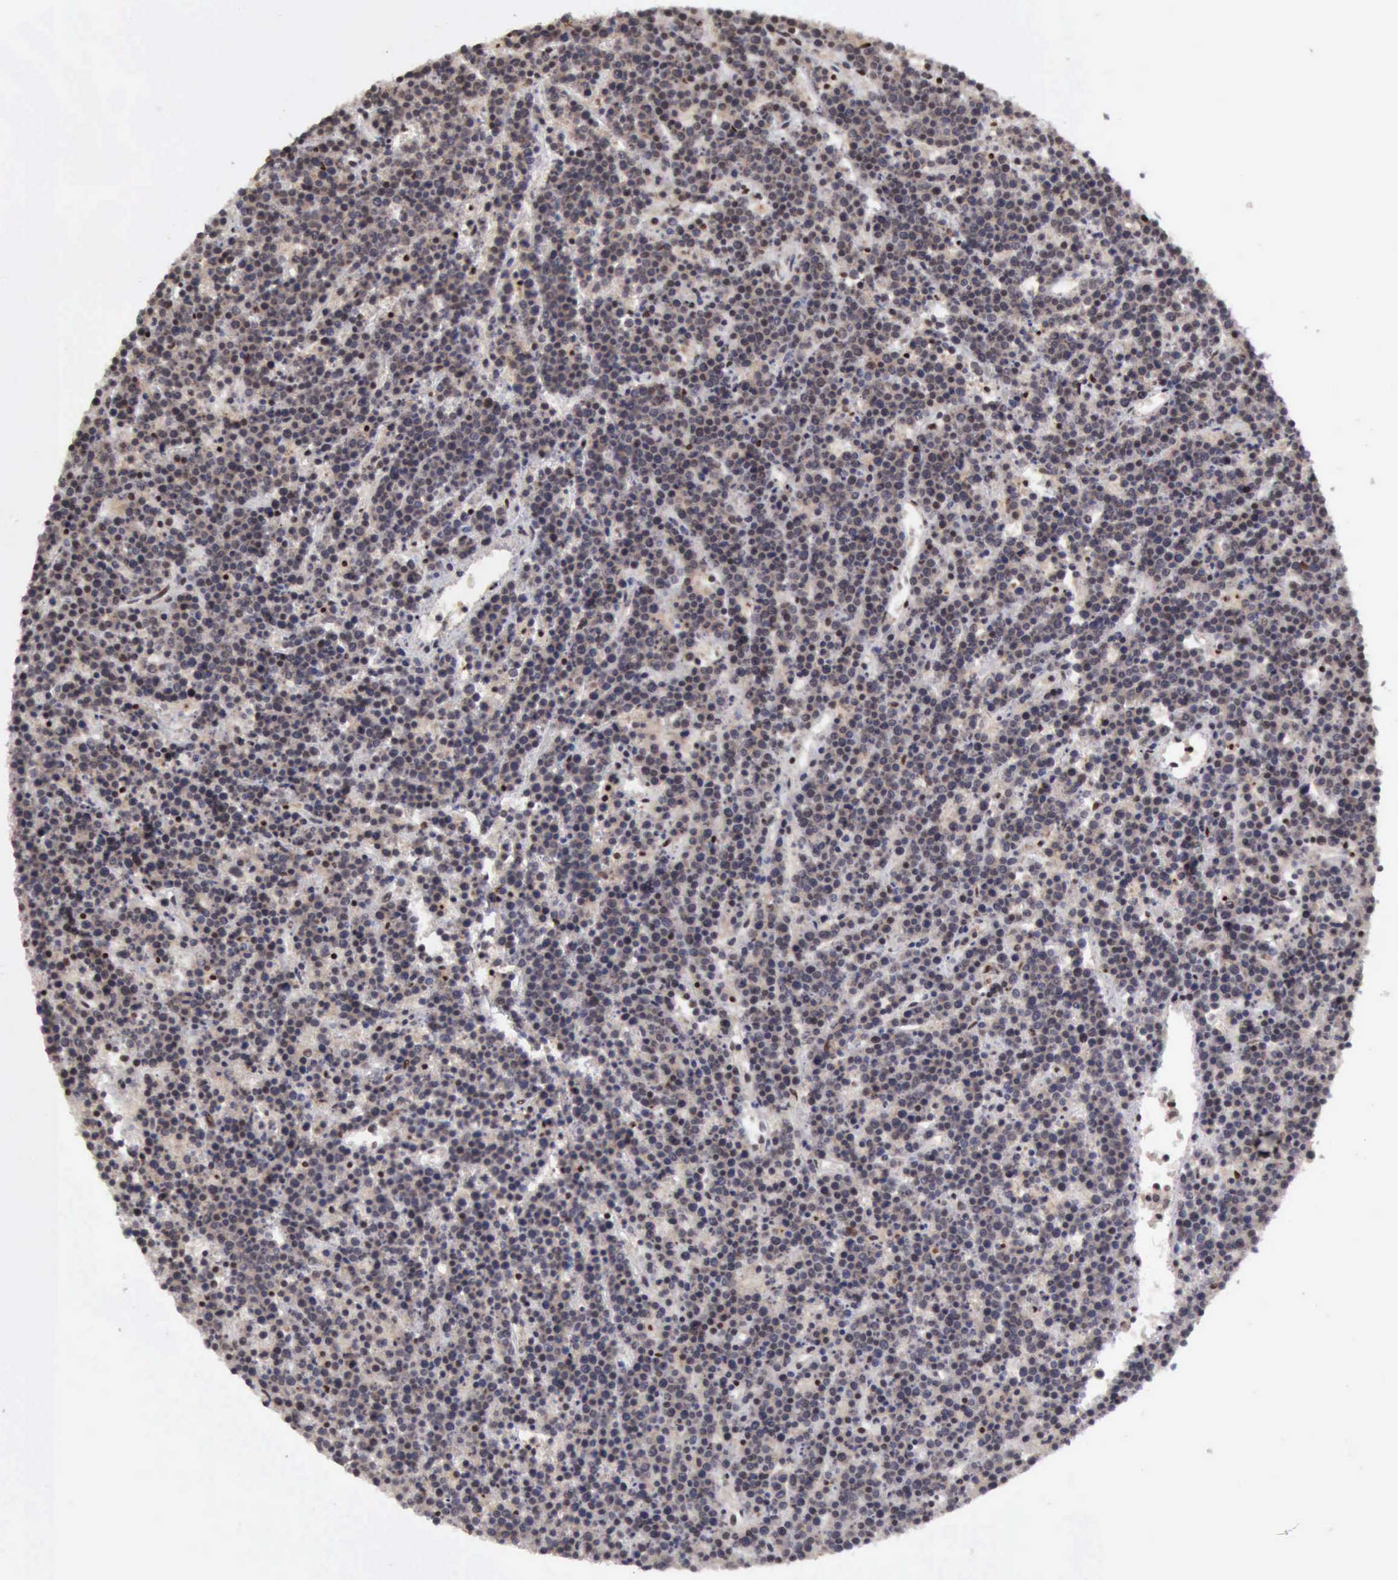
{"staining": {"intensity": "weak", "quantity": "25%-75%", "location": "cytoplasmic/membranous"}, "tissue": "lymphoma", "cell_type": "Tumor cells", "image_type": "cancer", "snomed": [{"axis": "morphology", "description": "Malignant lymphoma, non-Hodgkin's type, High grade"}, {"axis": "topography", "description": "Ovary"}], "caption": "Immunohistochemical staining of lymphoma exhibits weak cytoplasmic/membranous protein expression in approximately 25%-75% of tumor cells.", "gene": "CDKN2A", "patient": {"sex": "female", "age": 56}}